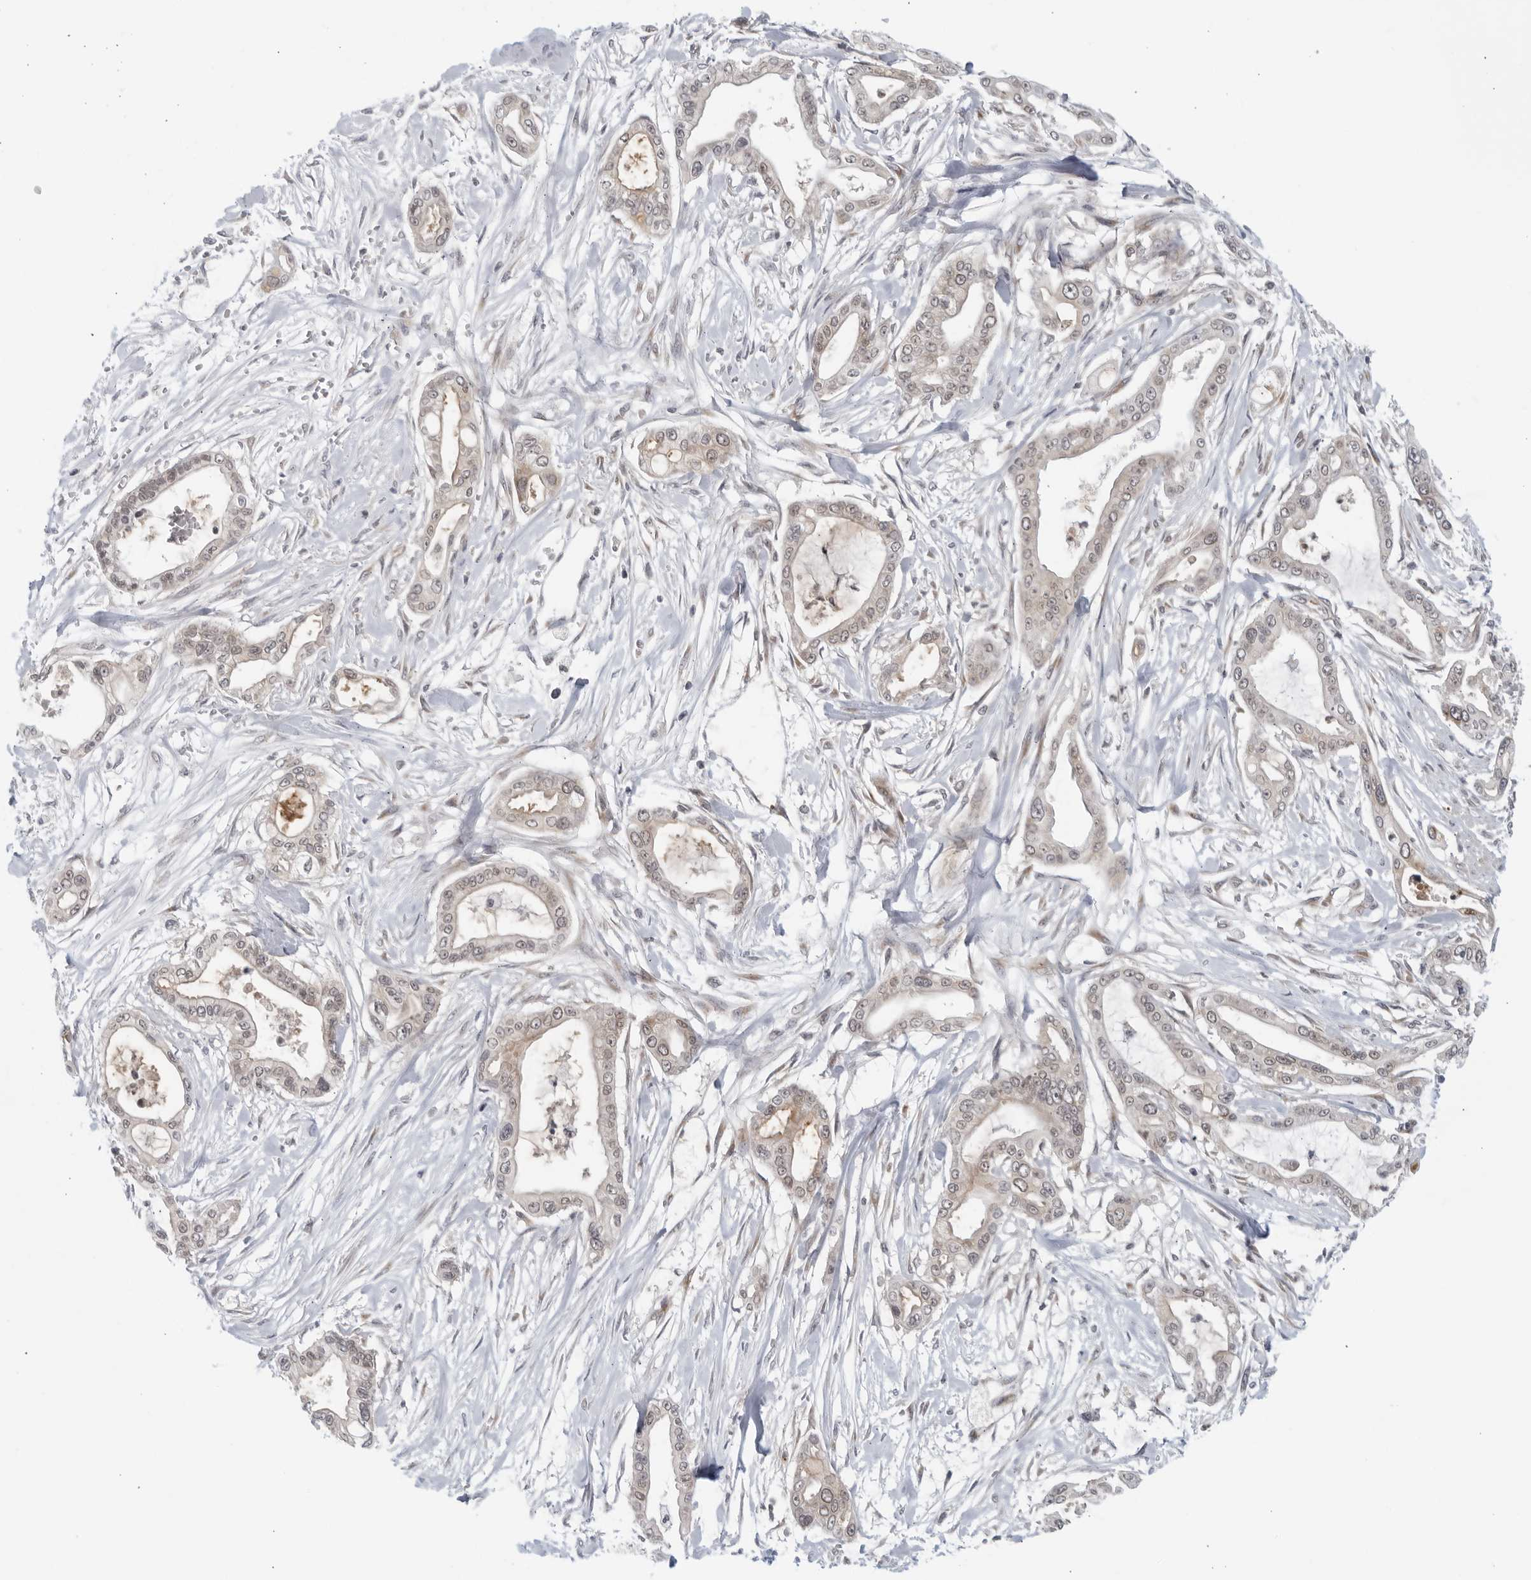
{"staining": {"intensity": "weak", "quantity": "25%-75%", "location": "cytoplasmic/membranous,nuclear"}, "tissue": "pancreatic cancer", "cell_type": "Tumor cells", "image_type": "cancer", "snomed": [{"axis": "morphology", "description": "Adenocarcinoma, NOS"}, {"axis": "topography", "description": "Pancreas"}], "caption": "Pancreatic cancer stained for a protein shows weak cytoplasmic/membranous and nuclear positivity in tumor cells. (Brightfield microscopy of DAB IHC at high magnification).", "gene": "RC3H1", "patient": {"sex": "male", "age": 68}}